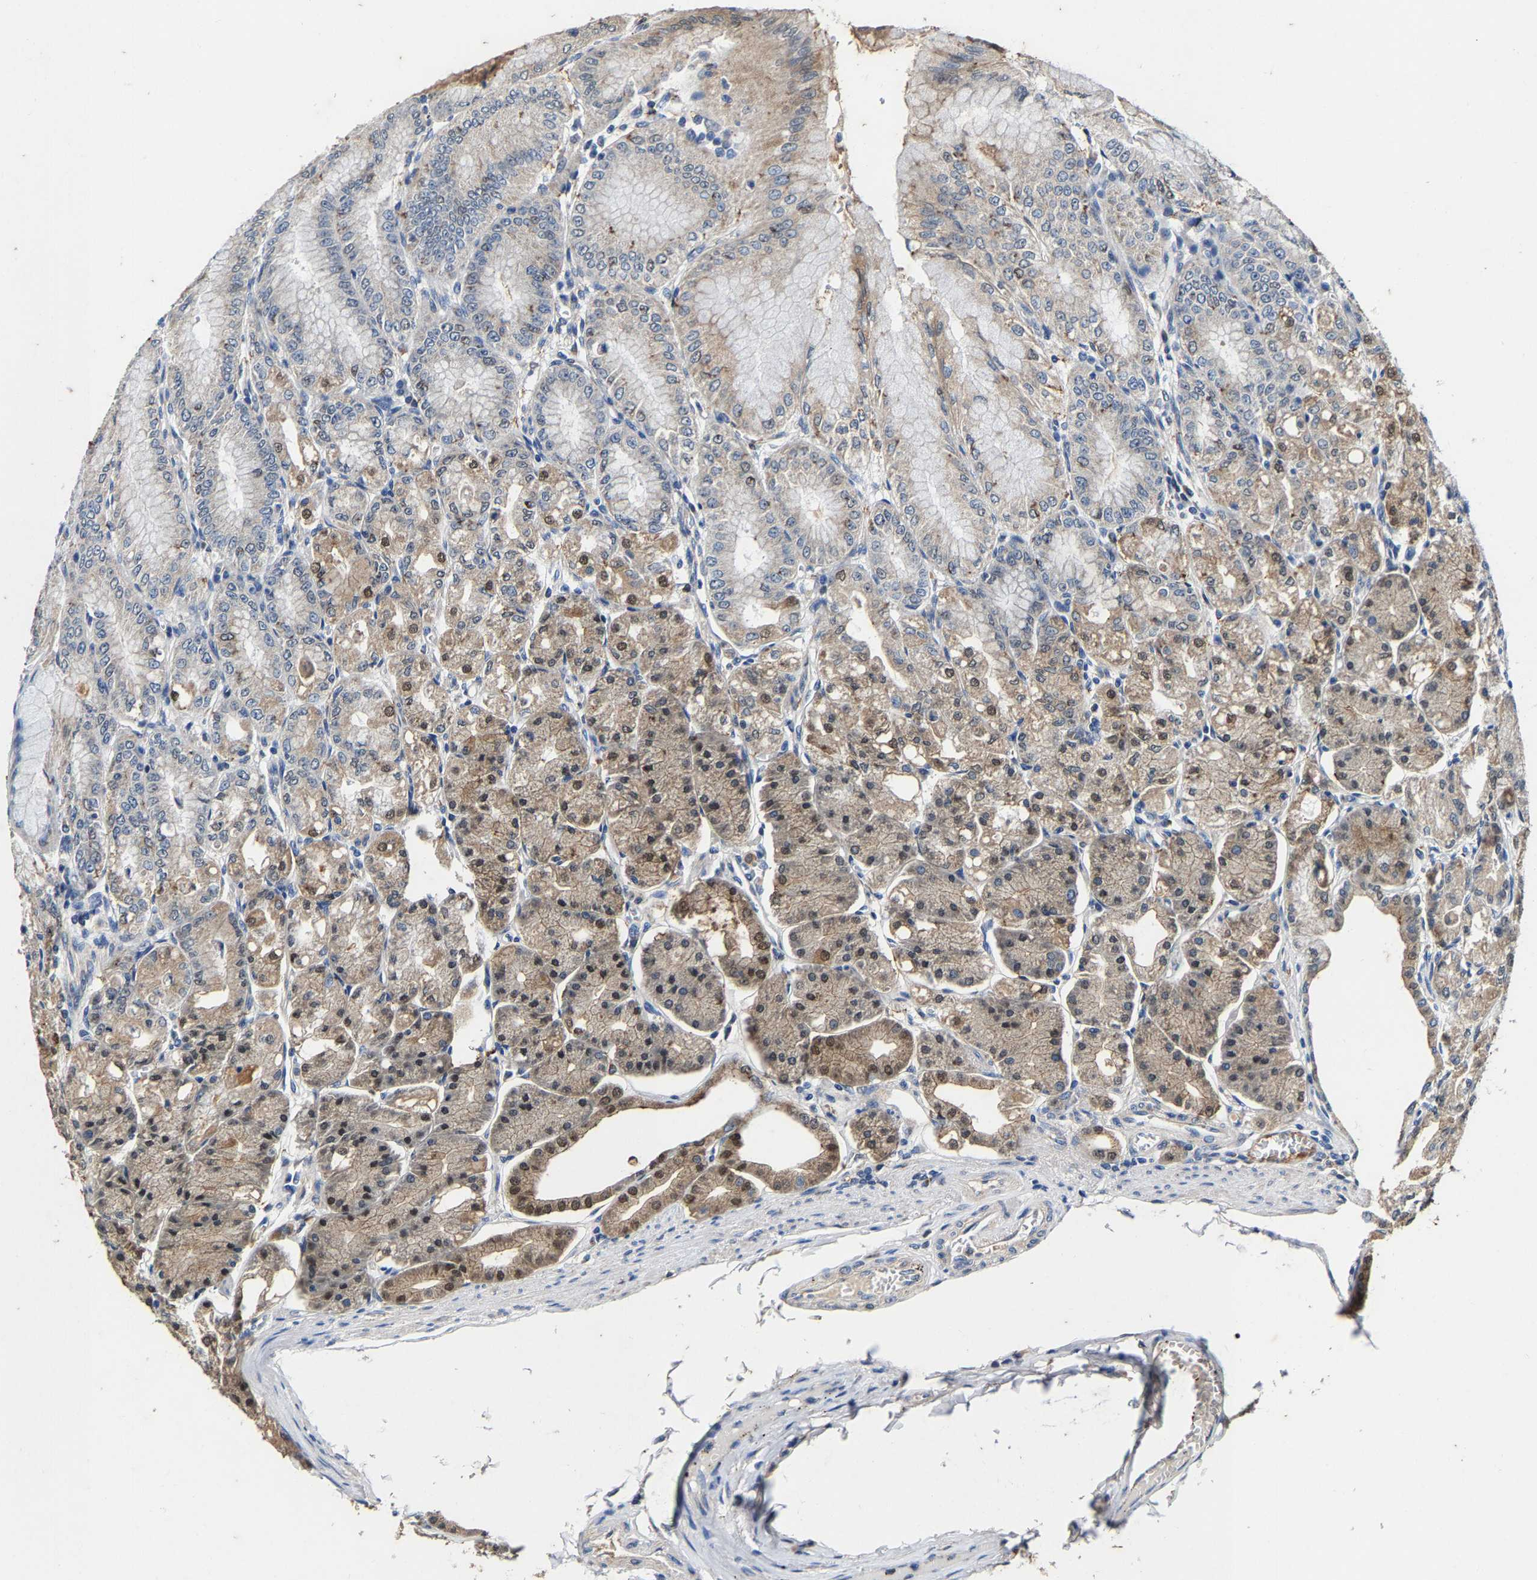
{"staining": {"intensity": "weak", "quantity": "25%-75%", "location": "cytoplasmic/membranous,nuclear"}, "tissue": "stomach", "cell_type": "Glandular cells", "image_type": "normal", "snomed": [{"axis": "morphology", "description": "Normal tissue, NOS"}, {"axis": "topography", "description": "Stomach, lower"}], "caption": "Normal stomach shows weak cytoplasmic/membranous,nuclear expression in about 25%-75% of glandular cells, visualized by immunohistochemistry.", "gene": "SLC25A25", "patient": {"sex": "male", "age": 71}}